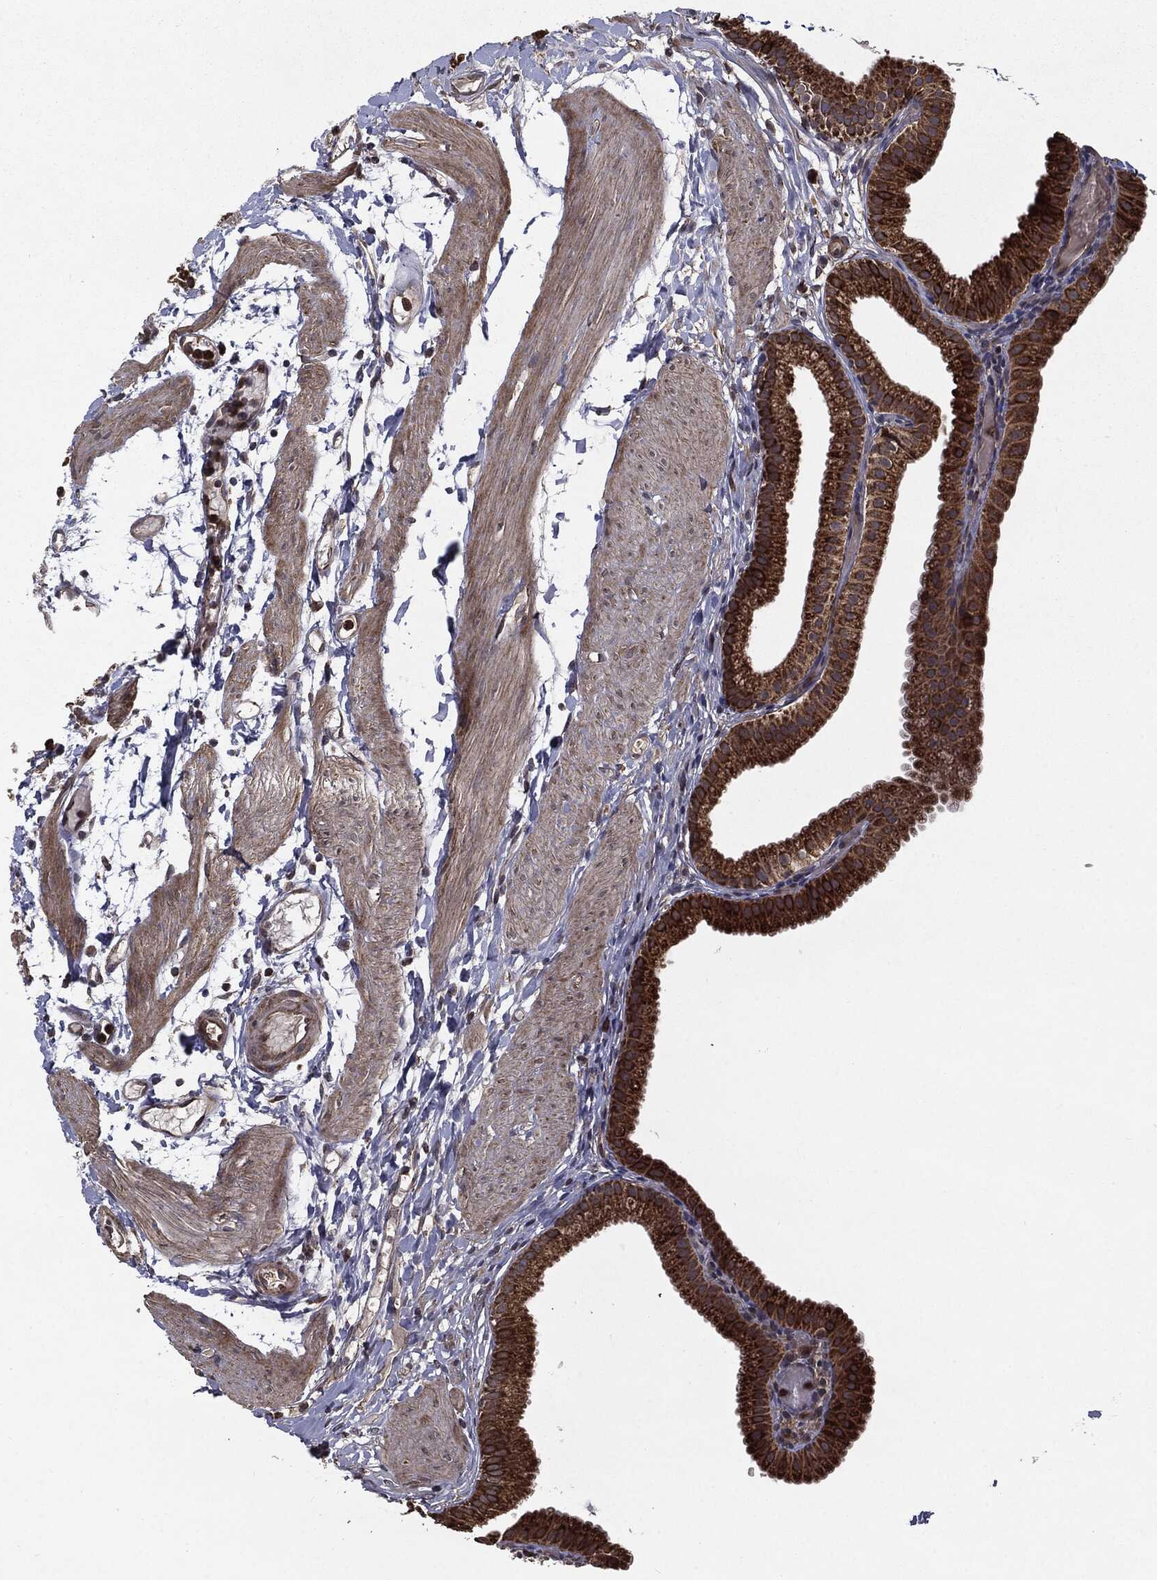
{"staining": {"intensity": "strong", "quantity": ">75%", "location": "cytoplasmic/membranous"}, "tissue": "gallbladder", "cell_type": "Glandular cells", "image_type": "normal", "snomed": [{"axis": "morphology", "description": "Normal tissue, NOS"}, {"axis": "topography", "description": "Gallbladder"}, {"axis": "topography", "description": "Peripheral nerve tissue"}], "caption": "The photomicrograph exhibits immunohistochemical staining of normal gallbladder. There is strong cytoplasmic/membranous staining is identified in about >75% of glandular cells. Using DAB (3,3'-diaminobenzidine) (brown) and hematoxylin (blue) stains, captured at high magnification using brightfield microscopy.", "gene": "HDAC5", "patient": {"sex": "female", "age": 45}}